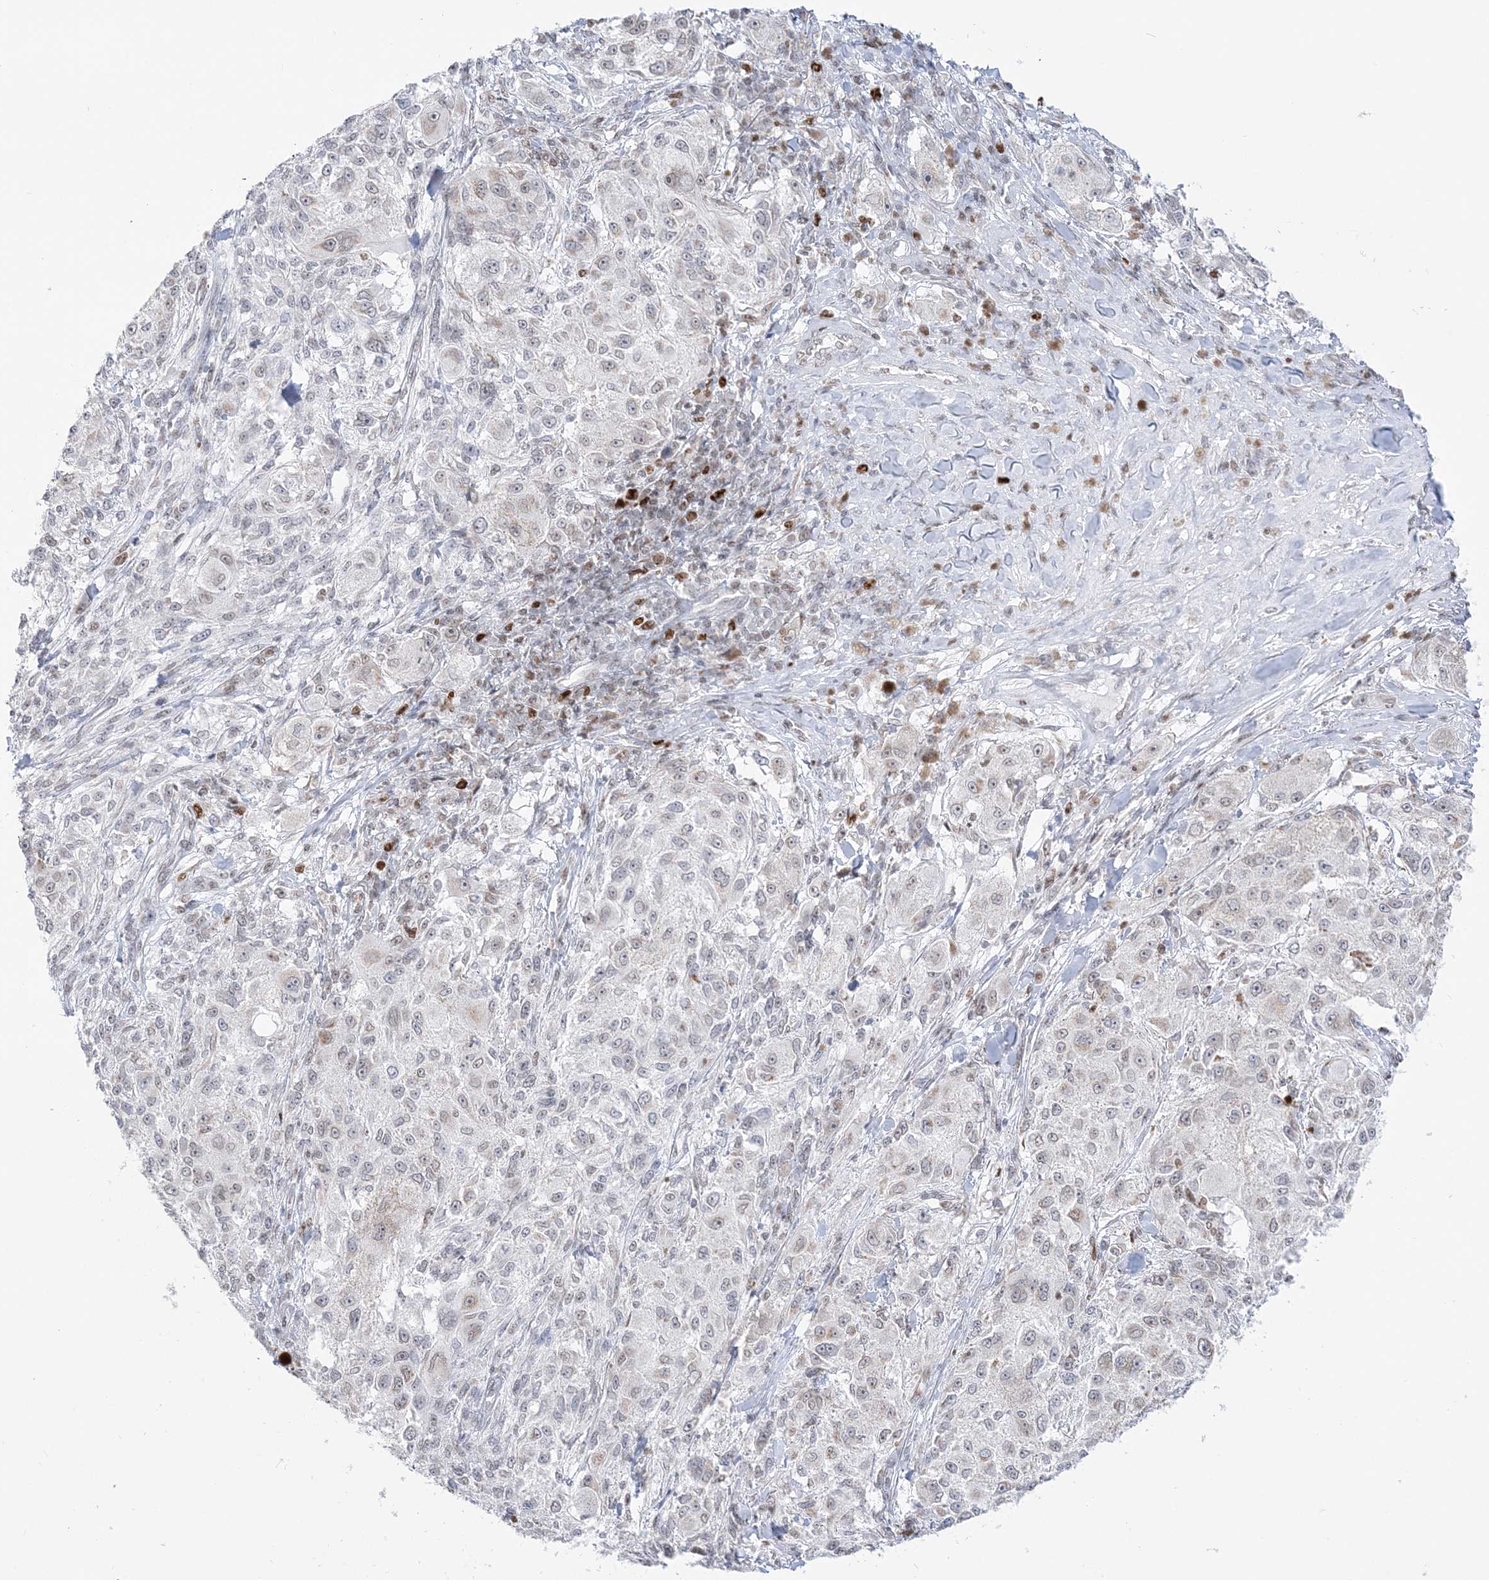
{"staining": {"intensity": "weak", "quantity": "<25%", "location": "nuclear"}, "tissue": "melanoma", "cell_type": "Tumor cells", "image_type": "cancer", "snomed": [{"axis": "morphology", "description": "Necrosis, NOS"}, {"axis": "morphology", "description": "Malignant melanoma, NOS"}, {"axis": "topography", "description": "Skin"}], "caption": "Immunohistochemistry (IHC) image of neoplastic tissue: human malignant melanoma stained with DAB (3,3'-diaminobenzidine) demonstrates no significant protein expression in tumor cells.", "gene": "DDX21", "patient": {"sex": "female", "age": 87}}